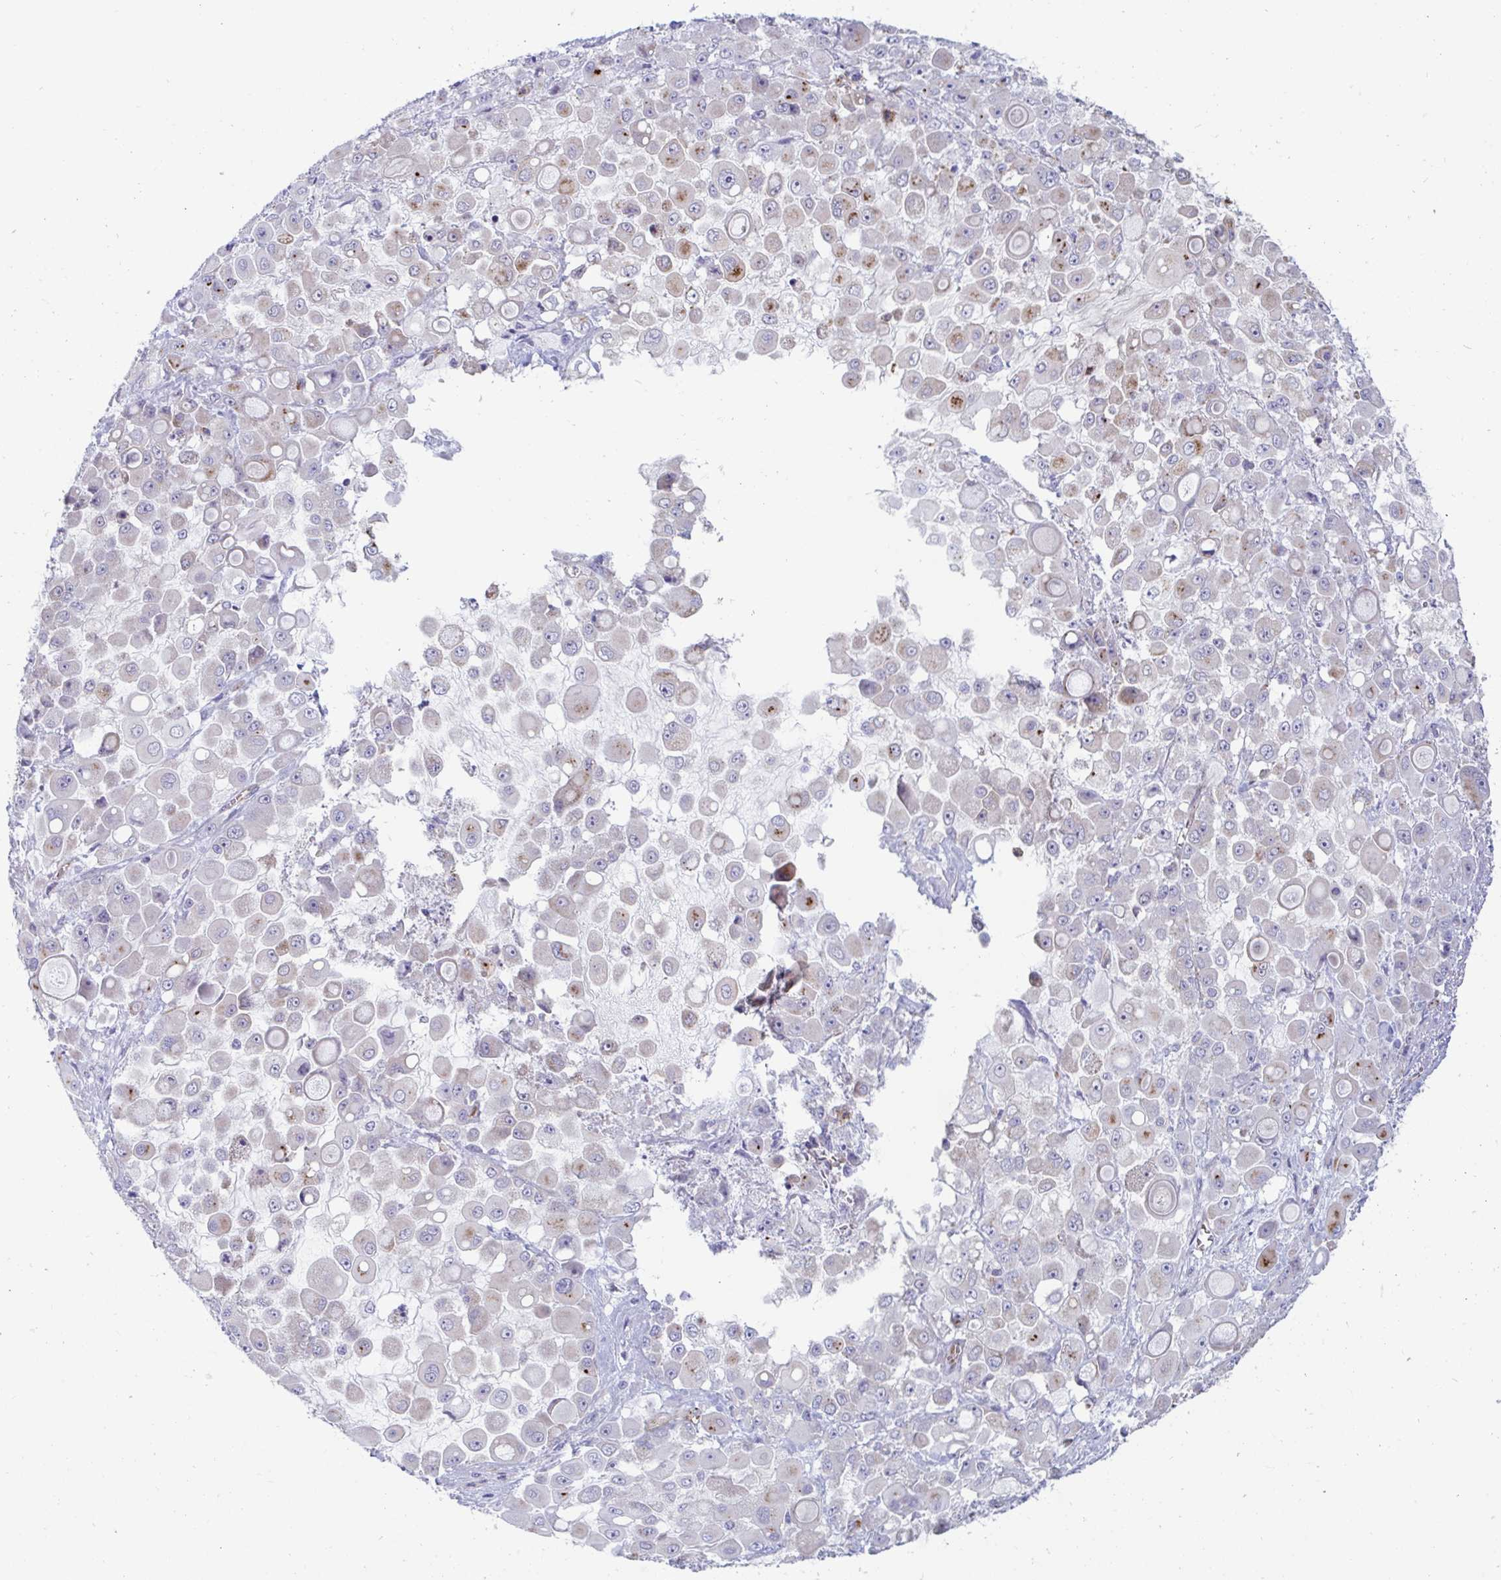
{"staining": {"intensity": "moderate", "quantity": "<25%", "location": "cytoplasmic/membranous"}, "tissue": "stomach cancer", "cell_type": "Tumor cells", "image_type": "cancer", "snomed": [{"axis": "morphology", "description": "Adenocarcinoma, NOS"}, {"axis": "topography", "description": "Stomach"}], "caption": "Approximately <25% of tumor cells in human stomach cancer exhibit moderate cytoplasmic/membranous protein expression as visualized by brown immunohistochemical staining.", "gene": "SLC9A6", "patient": {"sex": "female", "age": 76}}